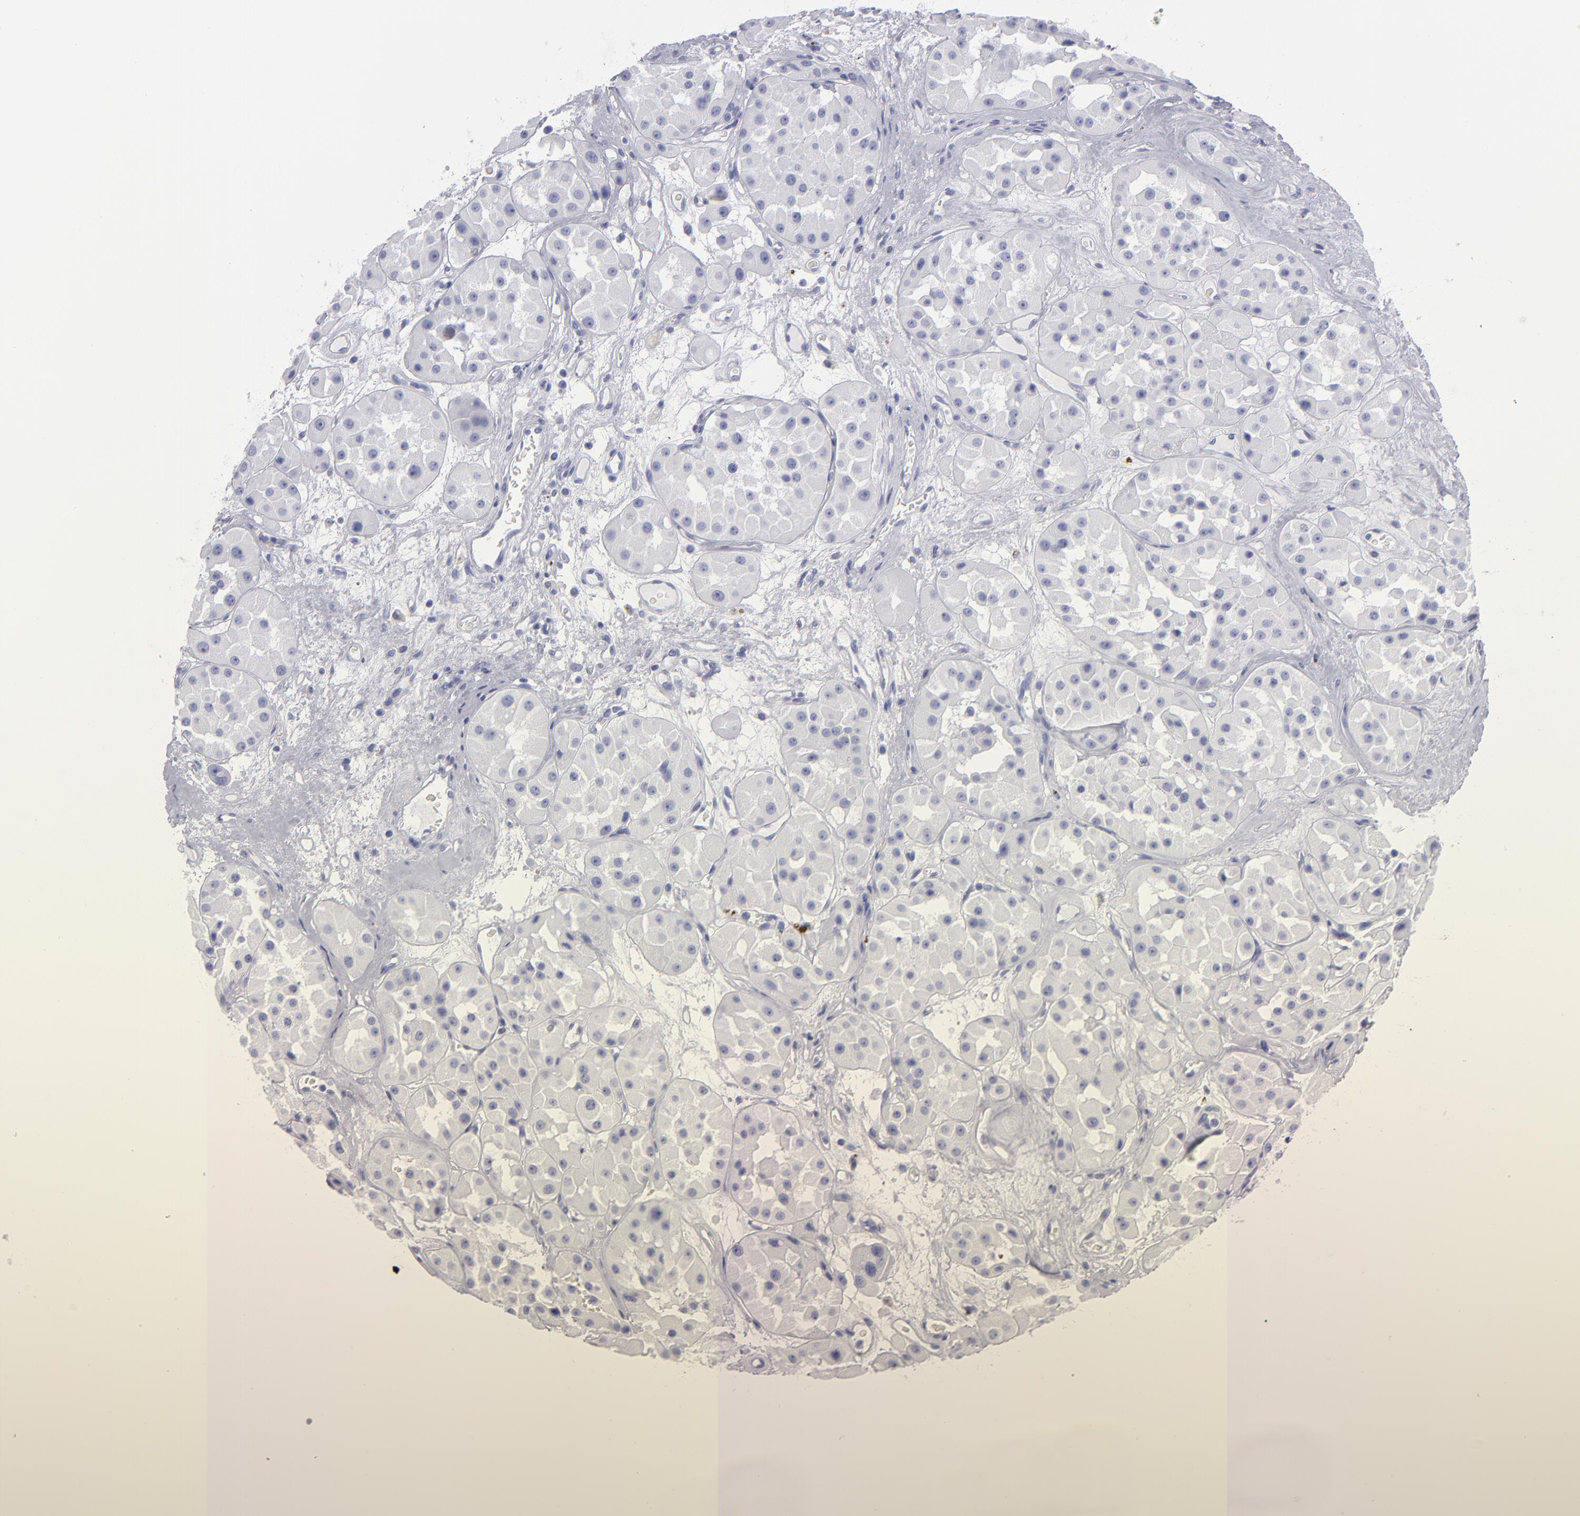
{"staining": {"intensity": "negative", "quantity": "none", "location": "none"}, "tissue": "renal cancer", "cell_type": "Tumor cells", "image_type": "cancer", "snomed": [{"axis": "morphology", "description": "Adenocarcinoma, uncertain malignant potential"}, {"axis": "topography", "description": "Kidney"}], "caption": "Renal cancer (adenocarcinoma,  uncertain malignant potential) was stained to show a protein in brown. There is no significant positivity in tumor cells.", "gene": "CALR", "patient": {"sex": "male", "age": 63}}